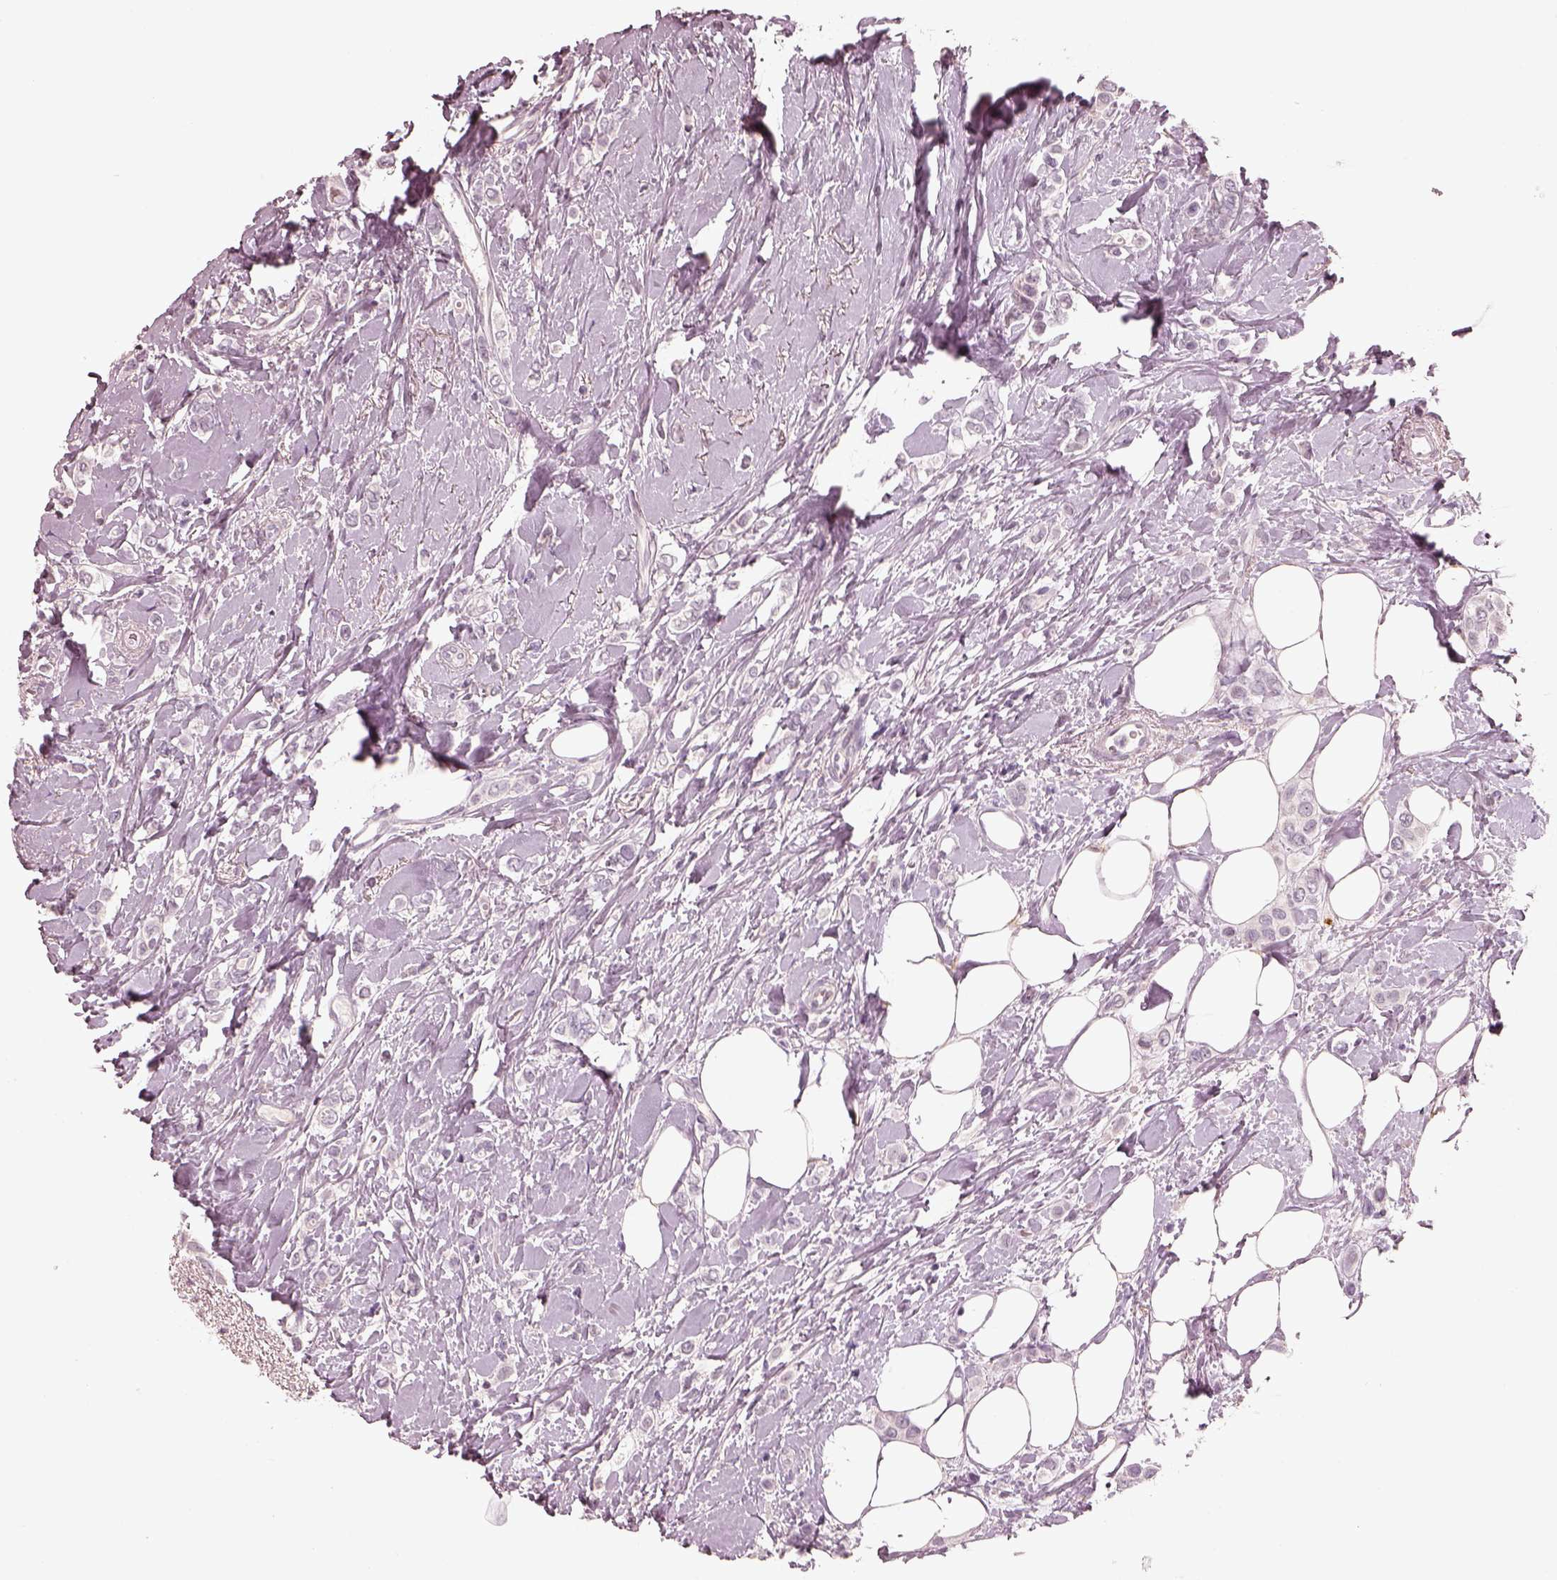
{"staining": {"intensity": "negative", "quantity": "none", "location": "none"}, "tissue": "breast cancer", "cell_type": "Tumor cells", "image_type": "cancer", "snomed": [{"axis": "morphology", "description": "Lobular carcinoma"}, {"axis": "topography", "description": "Breast"}], "caption": "IHC of lobular carcinoma (breast) shows no positivity in tumor cells.", "gene": "EGR4", "patient": {"sex": "female", "age": 66}}